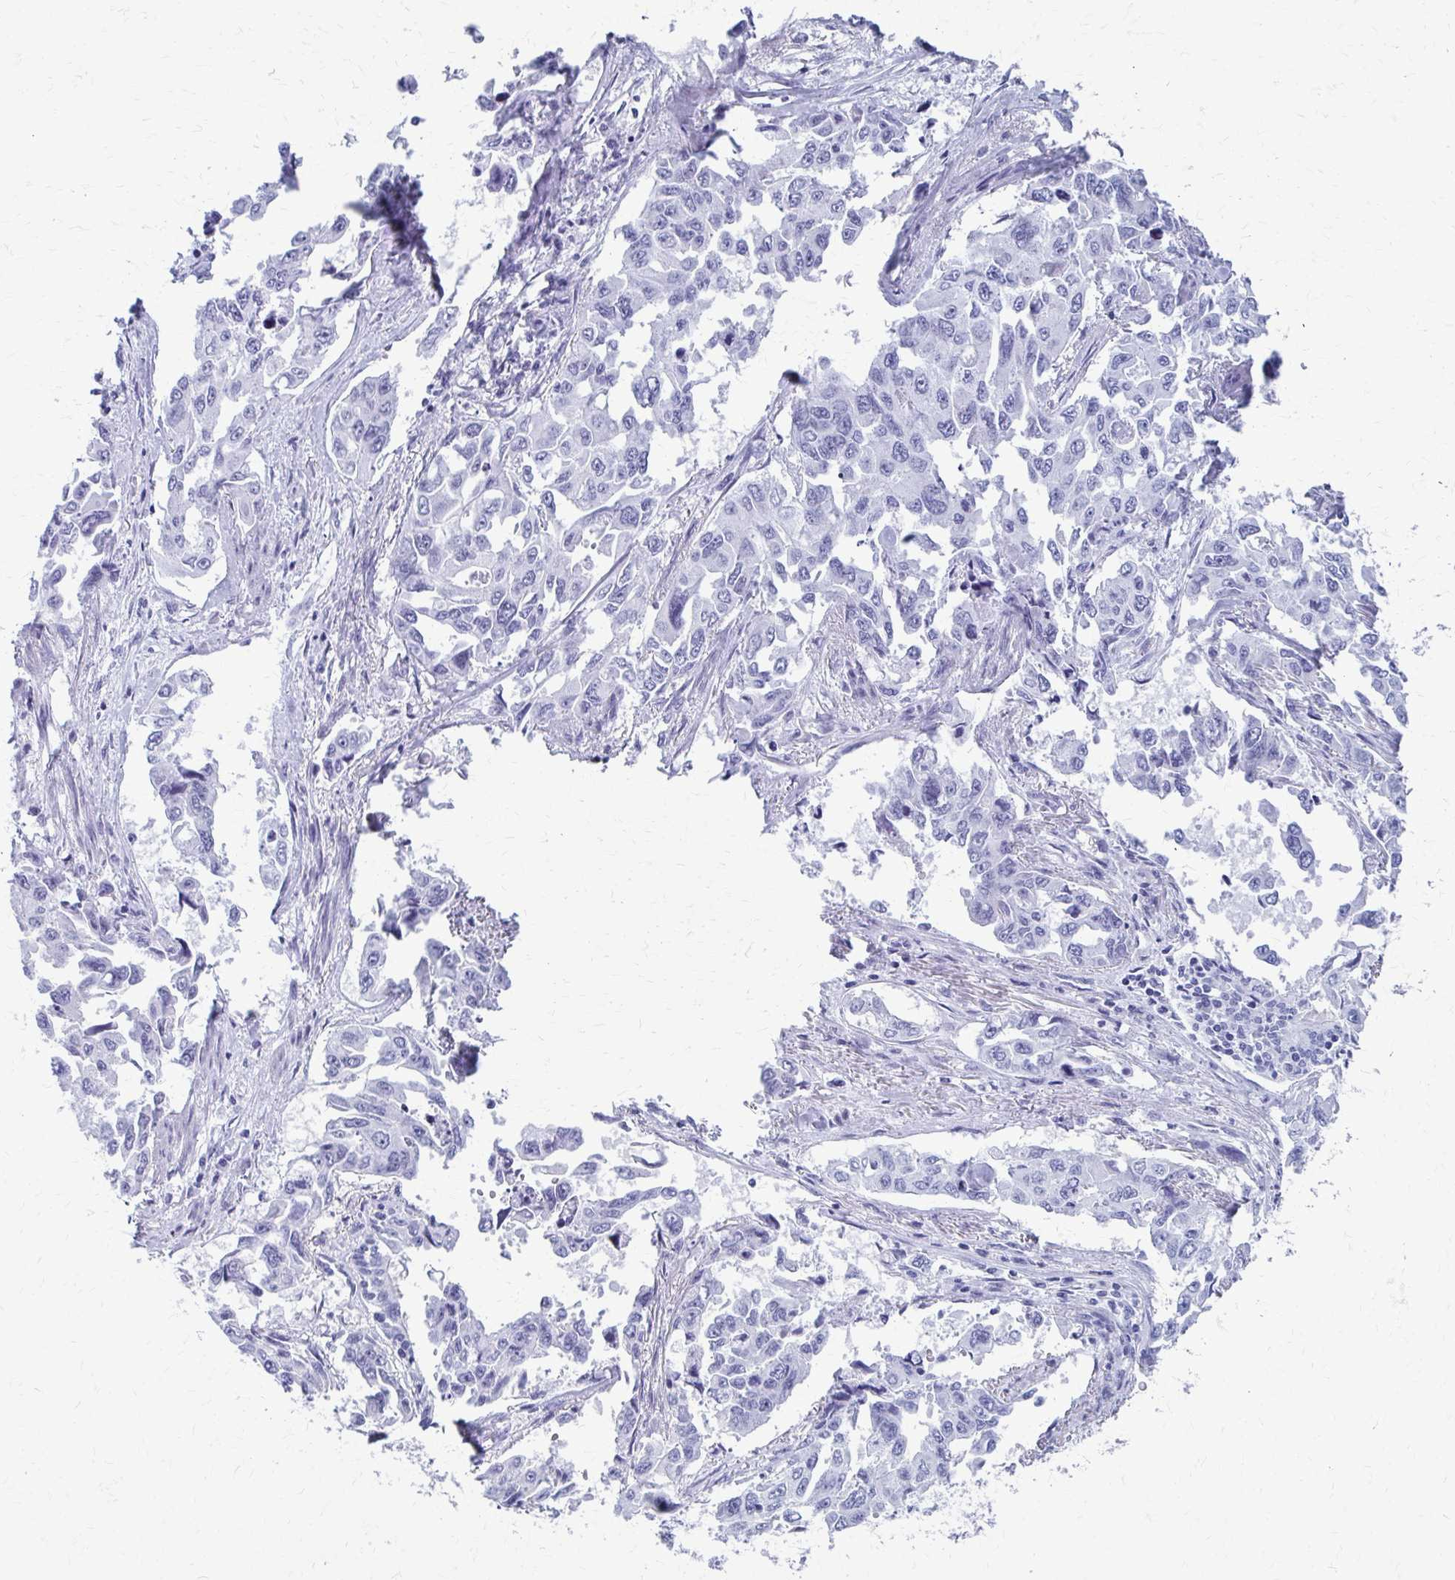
{"staining": {"intensity": "negative", "quantity": "none", "location": "none"}, "tissue": "lung cancer", "cell_type": "Tumor cells", "image_type": "cancer", "snomed": [{"axis": "morphology", "description": "Adenocarcinoma, NOS"}, {"axis": "topography", "description": "Lung"}], "caption": "Immunohistochemistry photomicrograph of neoplastic tissue: lung adenocarcinoma stained with DAB demonstrates no significant protein positivity in tumor cells.", "gene": "CELF5", "patient": {"sex": "male", "age": 64}}